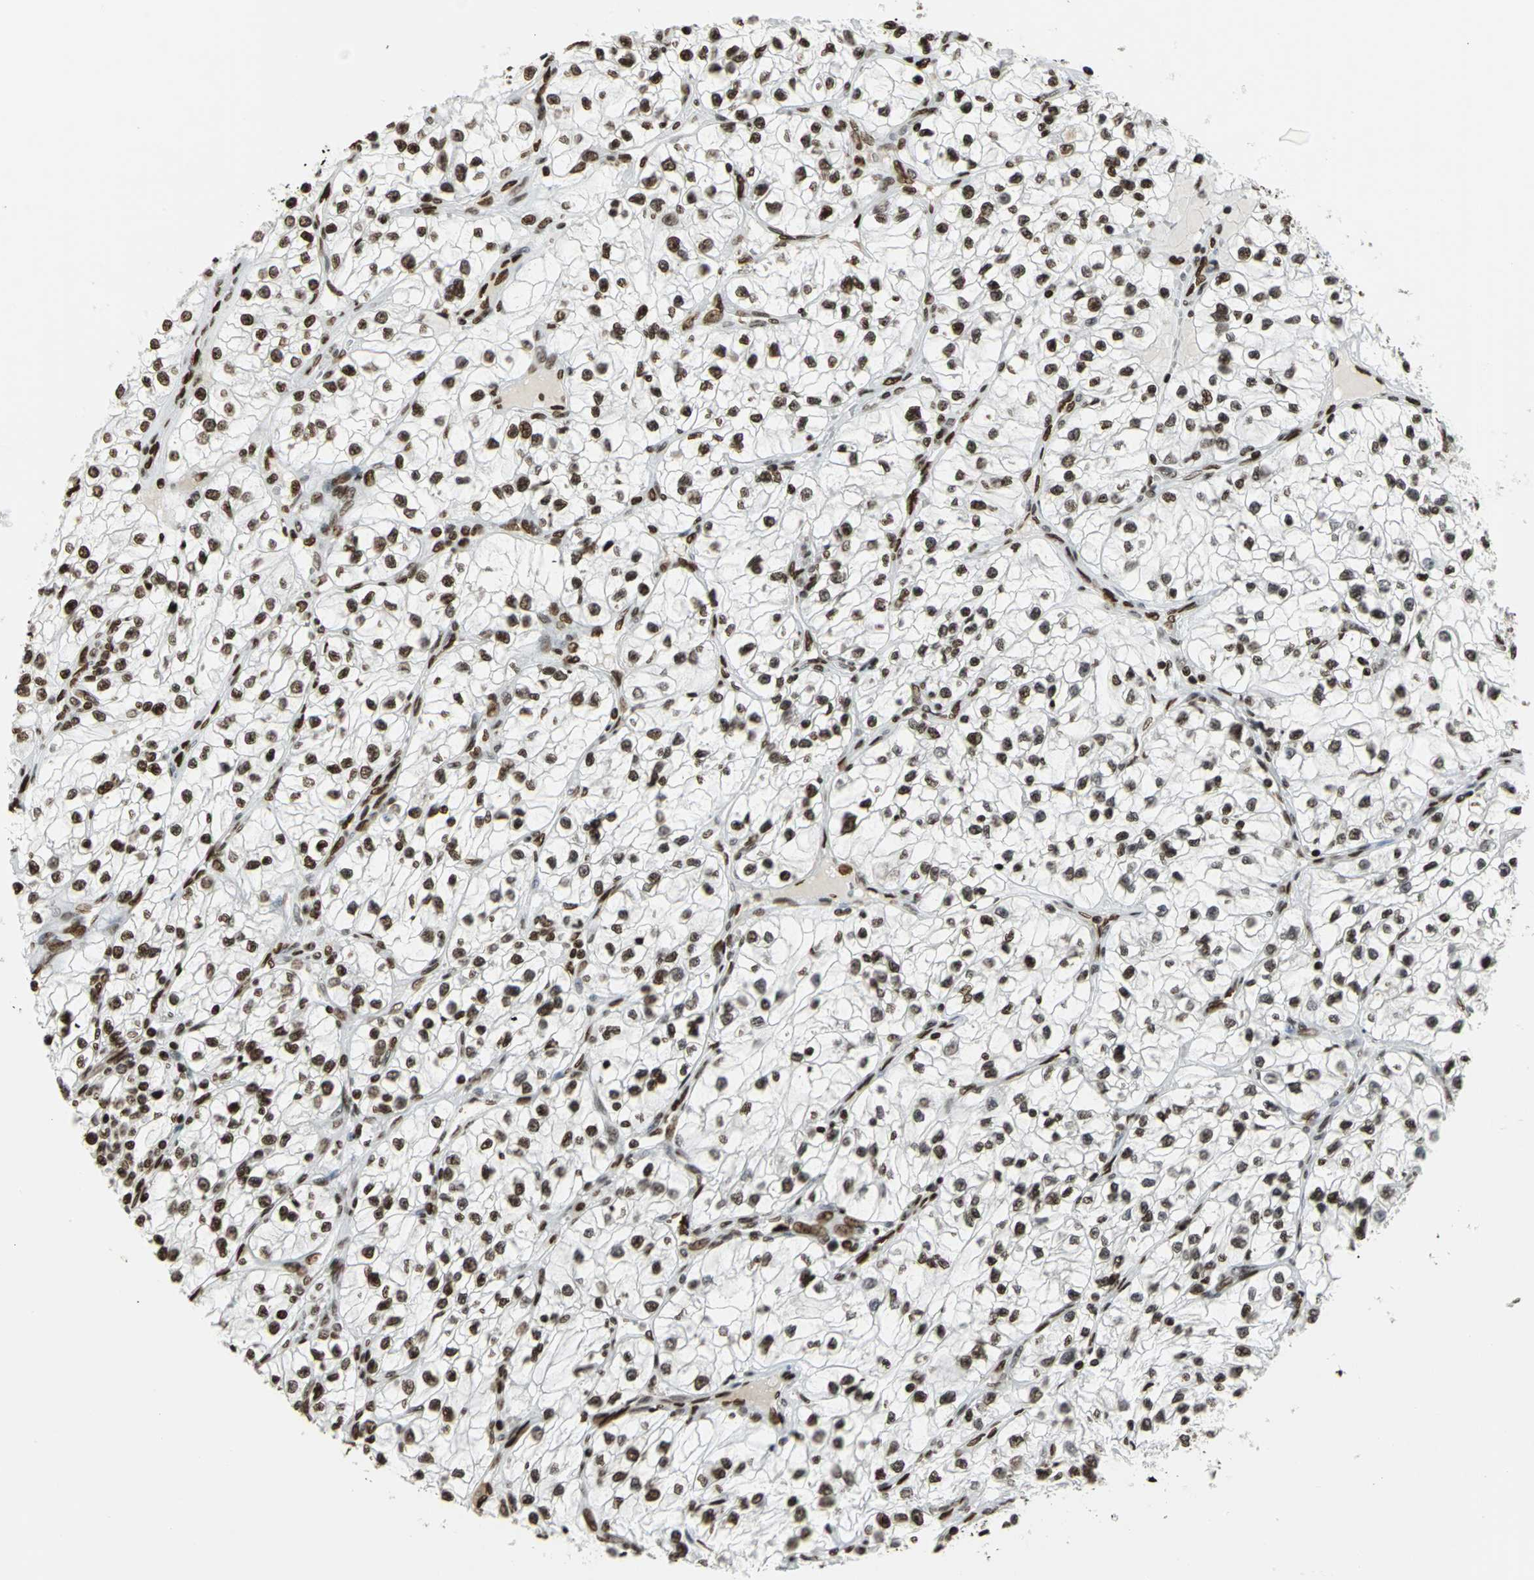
{"staining": {"intensity": "strong", "quantity": ">75%", "location": "nuclear"}, "tissue": "renal cancer", "cell_type": "Tumor cells", "image_type": "cancer", "snomed": [{"axis": "morphology", "description": "Adenocarcinoma, NOS"}, {"axis": "topography", "description": "Kidney"}], "caption": "Tumor cells demonstrate high levels of strong nuclear positivity in about >75% of cells in adenocarcinoma (renal).", "gene": "HMGB1", "patient": {"sex": "female", "age": 57}}